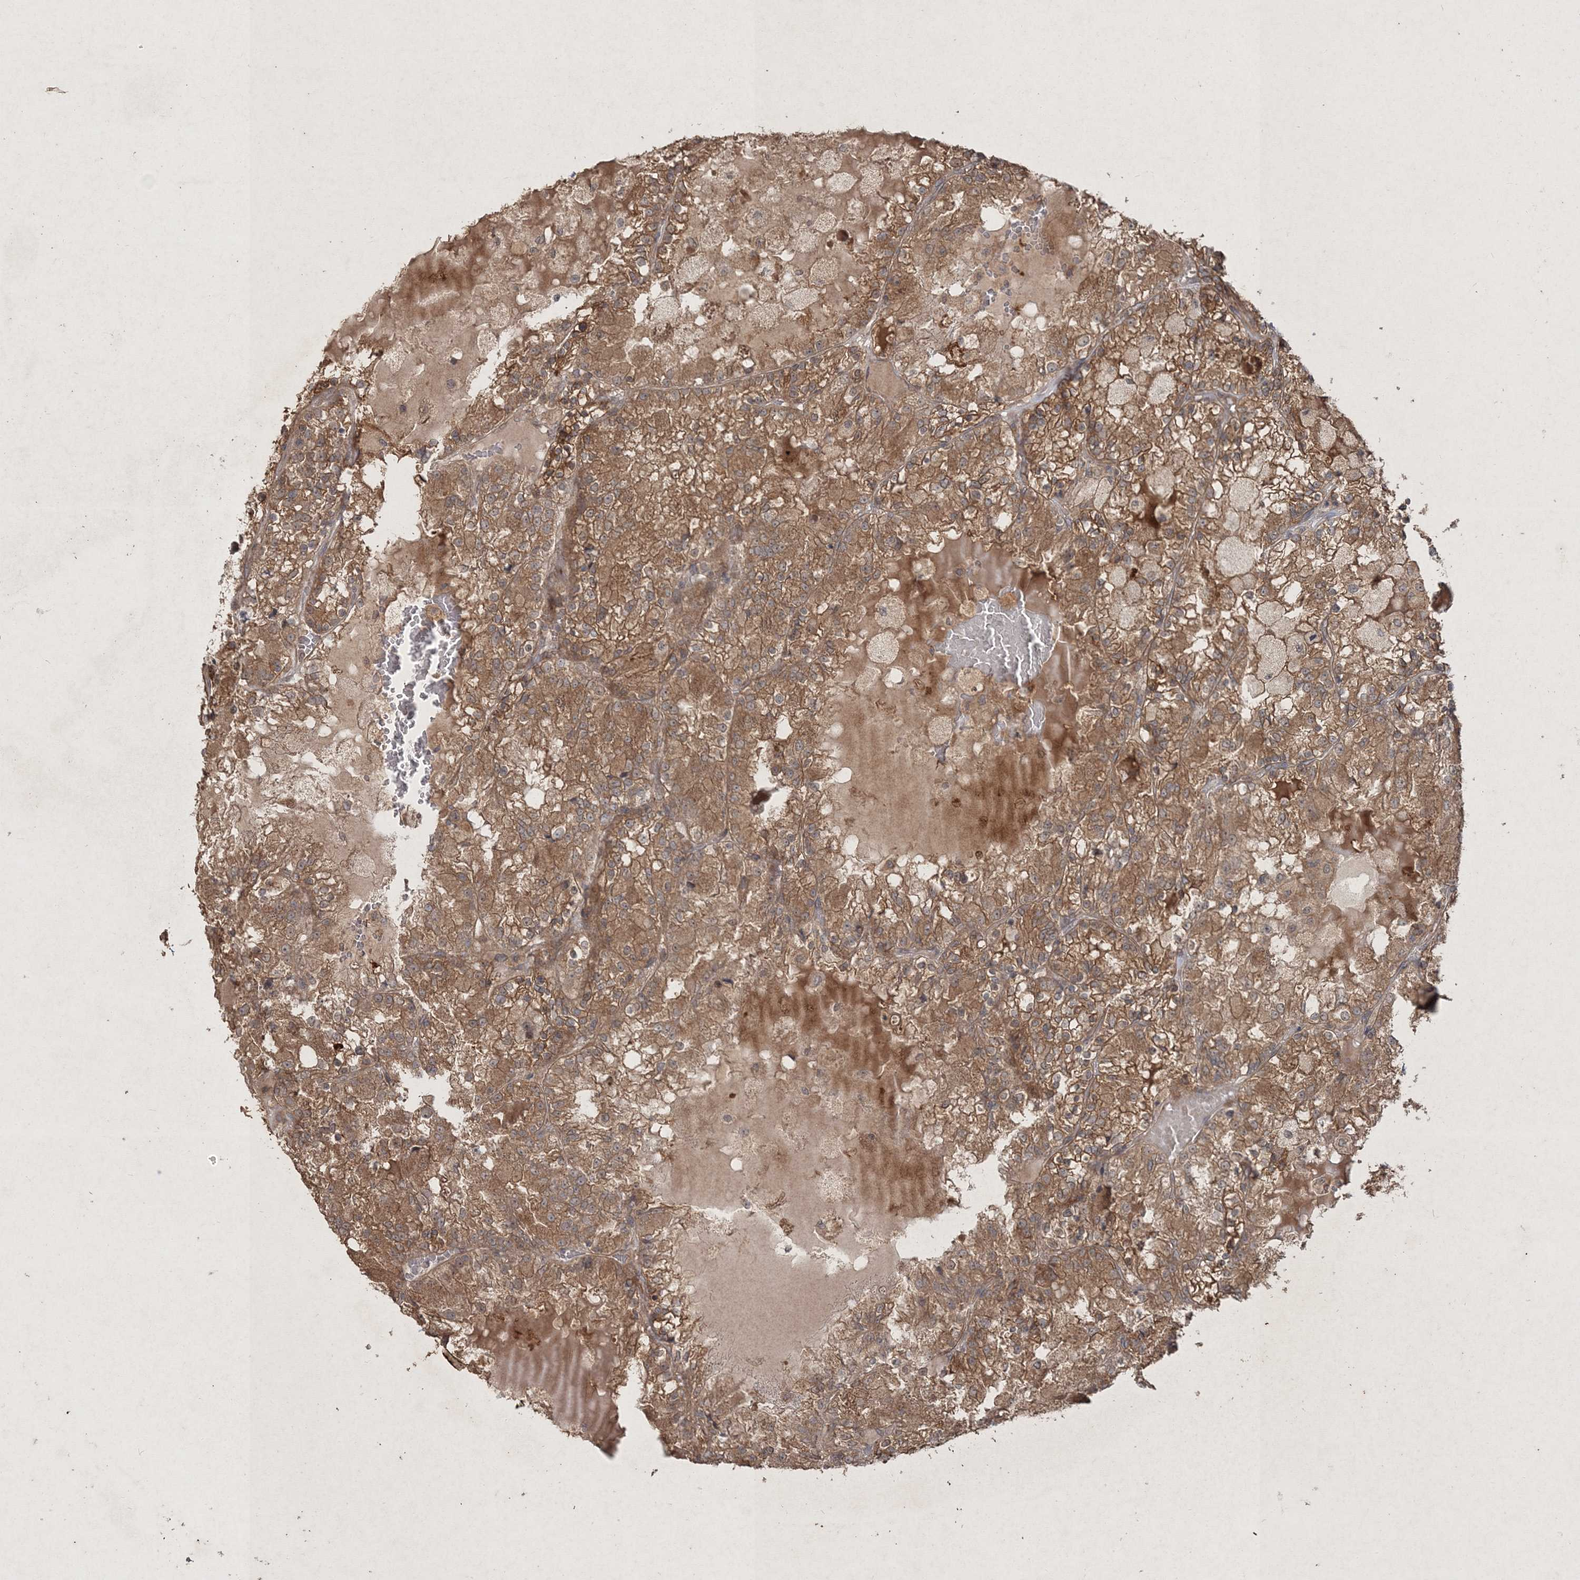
{"staining": {"intensity": "moderate", "quantity": ">75%", "location": "cytoplasmic/membranous"}, "tissue": "renal cancer", "cell_type": "Tumor cells", "image_type": "cancer", "snomed": [{"axis": "morphology", "description": "Adenocarcinoma, NOS"}, {"axis": "topography", "description": "Kidney"}], "caption": "Immunohistochemistry (IHC) micrograph of neoplastic tissue: human renal cancer stained using immunohistochemistry (IHC) reveals medium levels of moderate protein expression localized specifically in the cytoplasmic/membranous of tumor cells, appearing as a cytoplasmic/membranous brown color.", "gene": "SPRY1", "patient": {"sex": "female", "age": 56}}